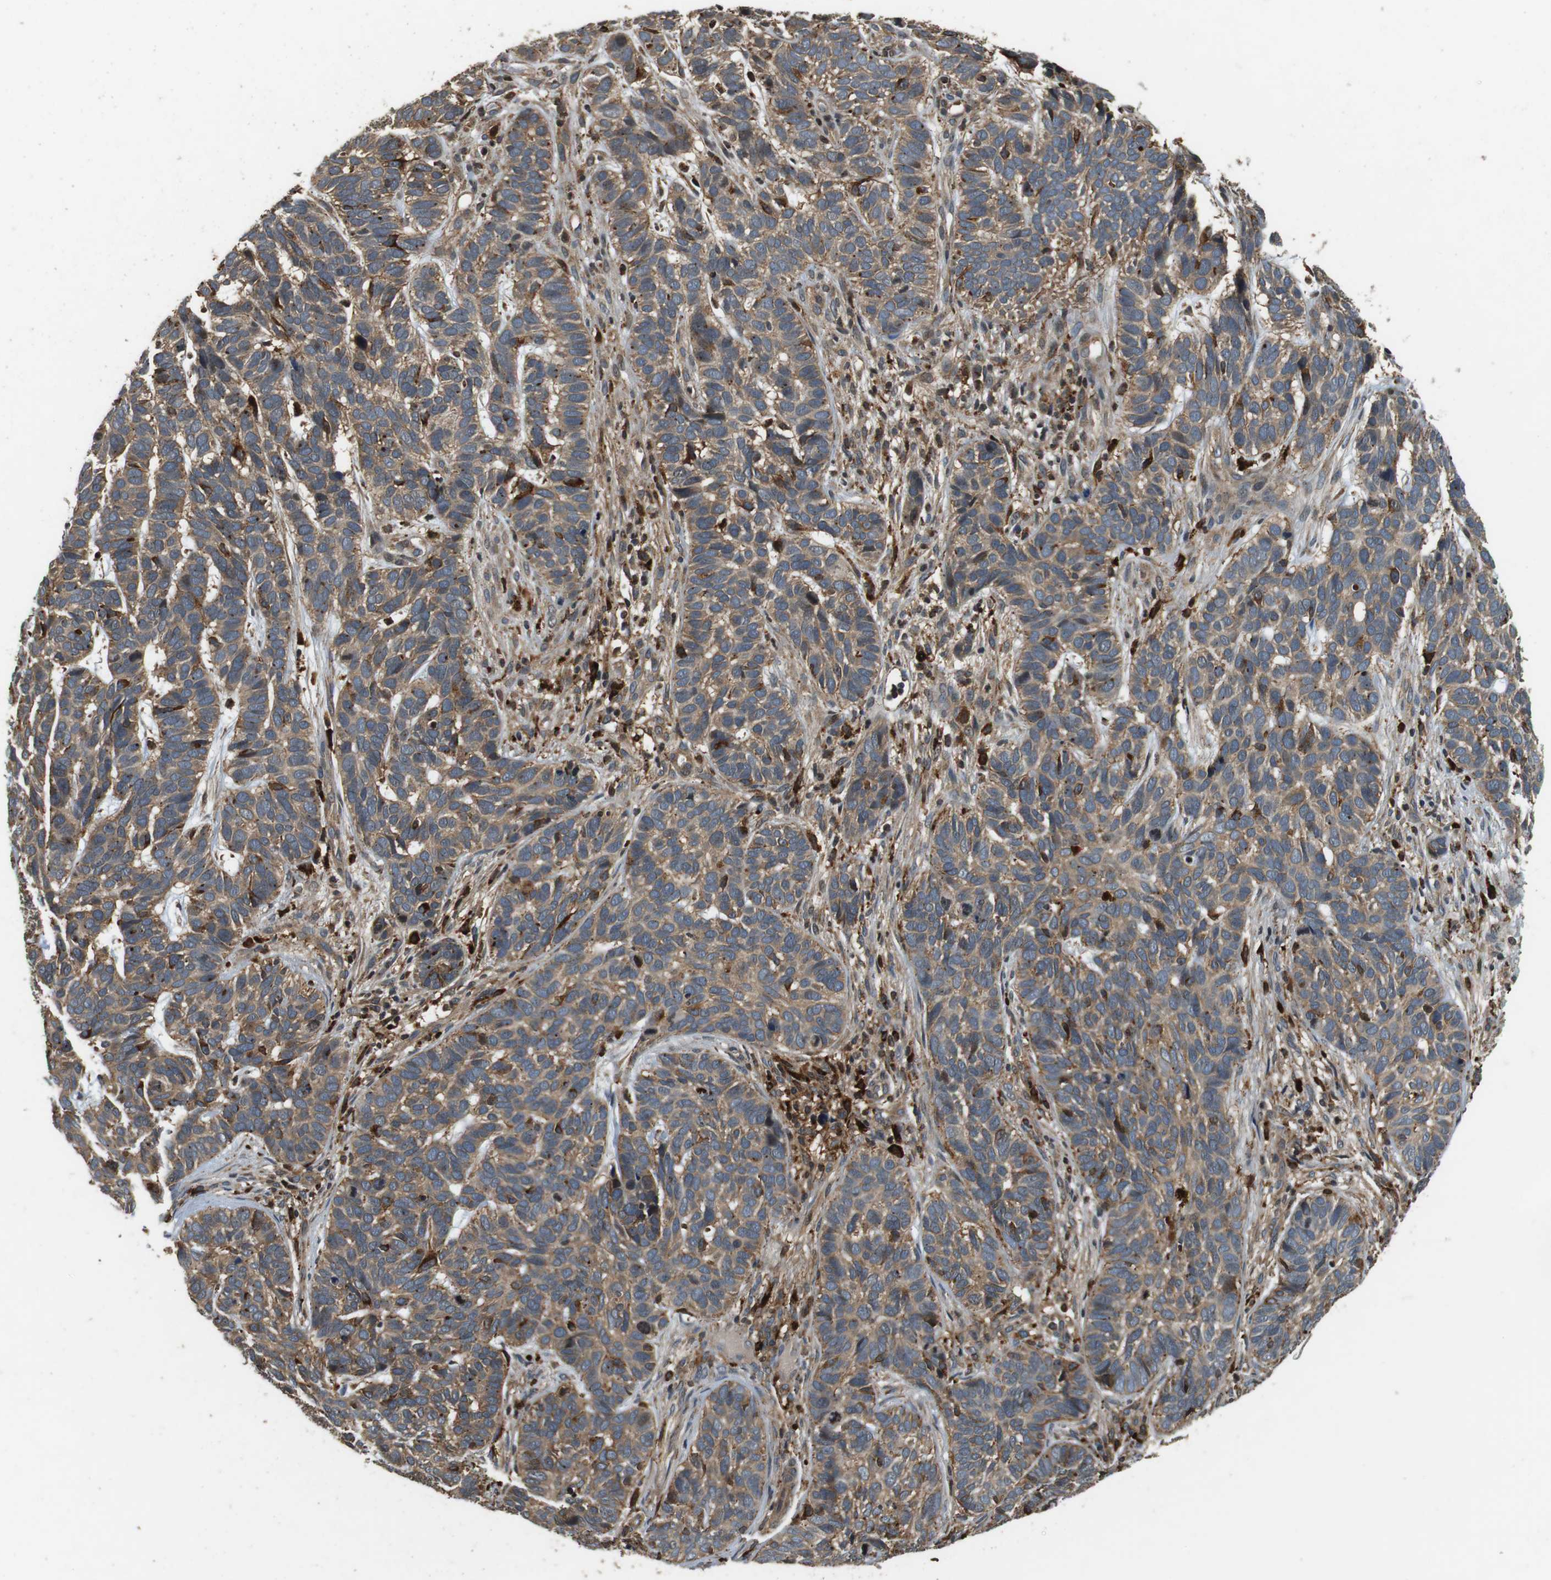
{"staining": {"intensity": "moderate", "quantity": ">75%", "location": "cytoplasmic/membranous"}, "tissue": "skin cancer", "cell_type": "Tumor cells", "image_type": "cancer", "snomed": [{"axis": "morphology", "description": "Basal cell carcinoma"}, {"axis": "topography", "description": "Skin"}], "caption": "Protein expression analysis of skin basal cell carcinoma reveals moderate cytoplasmic/membranous positivity in about >75% of tumor cells.", "gene": "TXNRD1", "patient": {"sex": "male", "age": 87}}